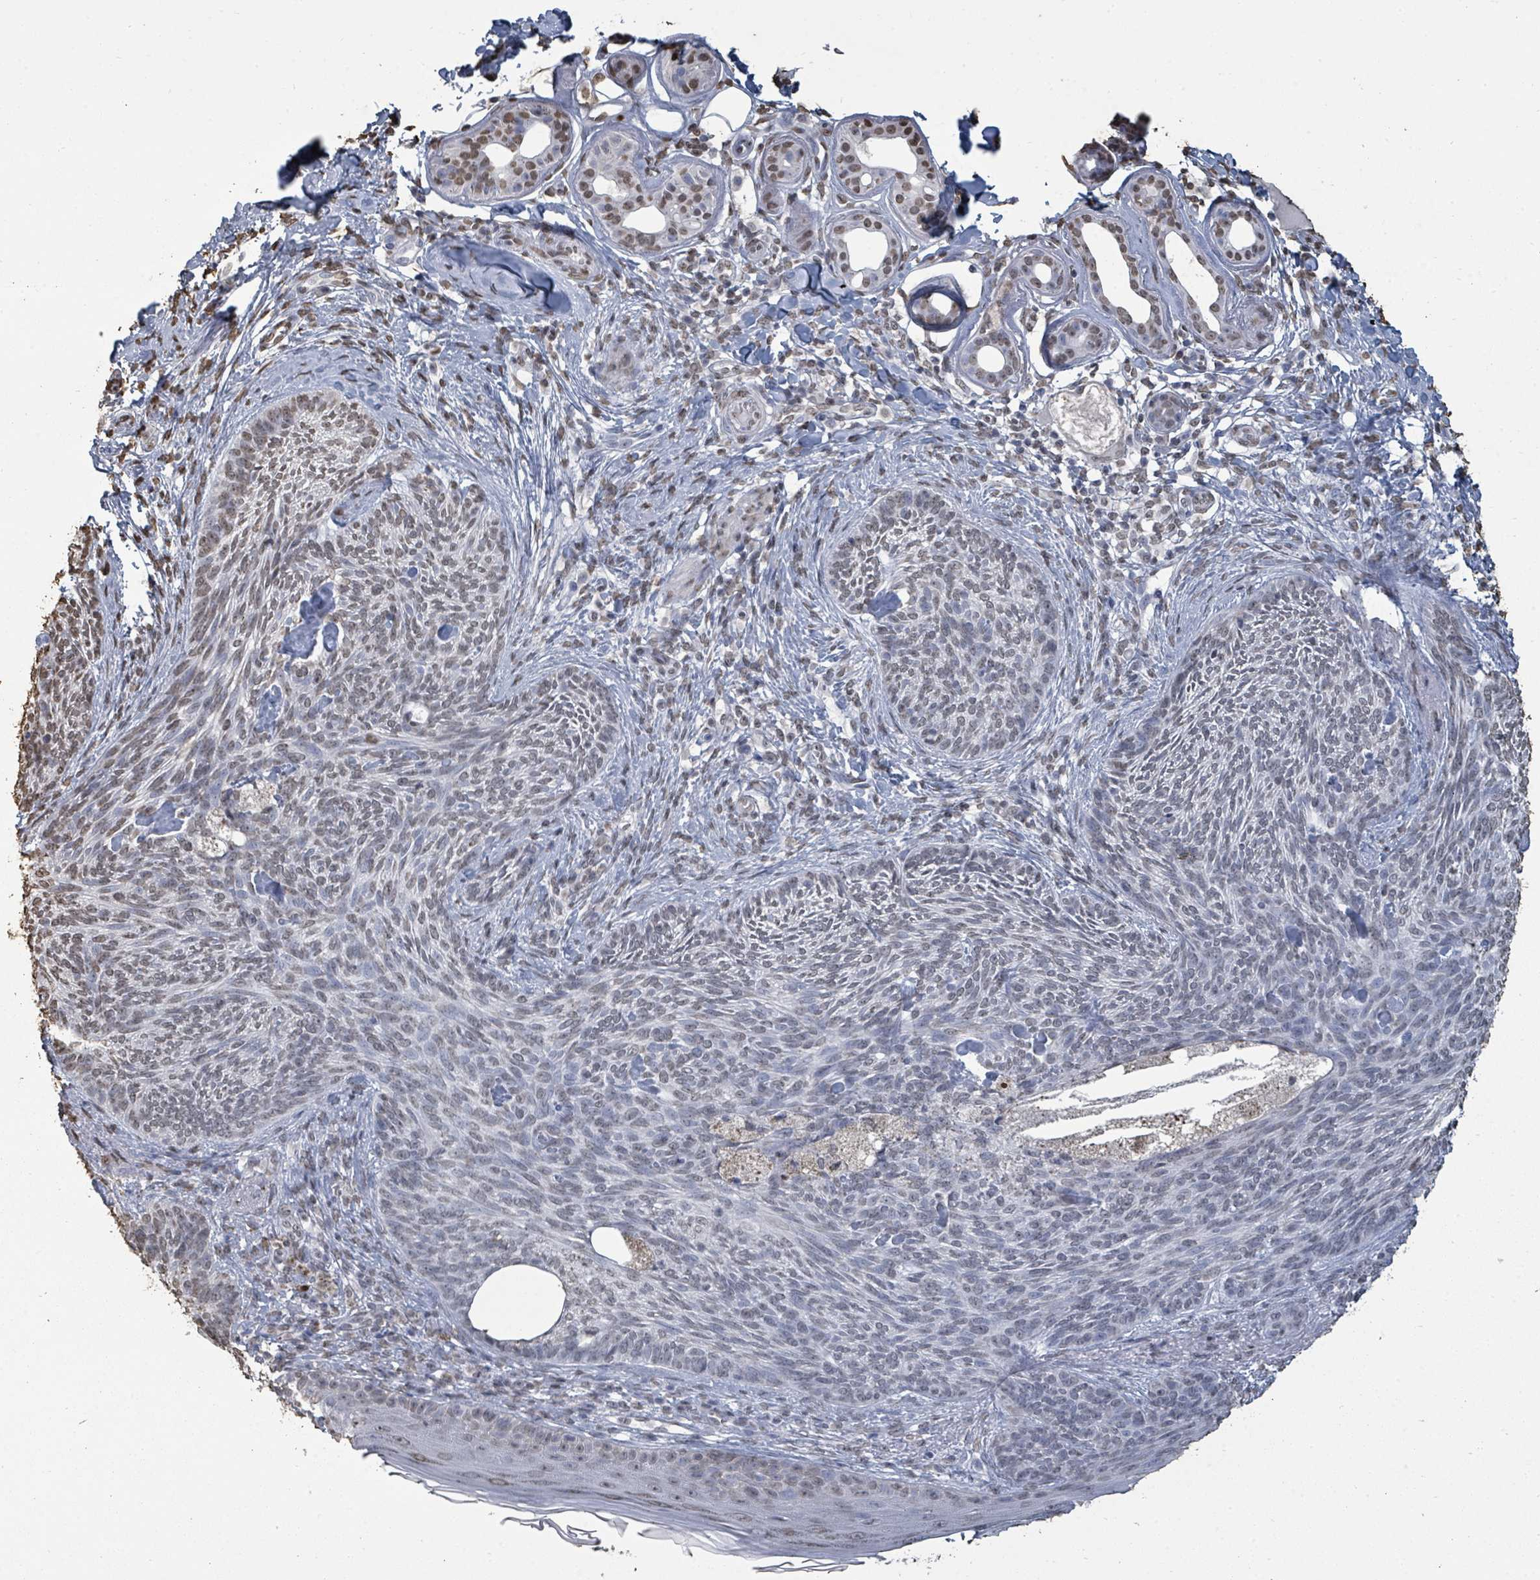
{"staining": {"intensity": "weak", "quantity": "<25%", "location": "nuclear"}, "tissue": "skin cancer", "cell_type": "Tumor cells", "image_type": "cancer", "snomed": [{"axis": "morphology", "description": "Basal cell carcinoma"}, {"axis": "topography", "description": "Skin"}], "caption": "This micrograph is of skin cancer (basal cell carcinoma) stained with IHC to label a protein in brown with the nuclei are counter-stained blue. There is no expression in tumor cells.", "gene": "MRPS12", "patient": {"sex": "male", "age": 73}}